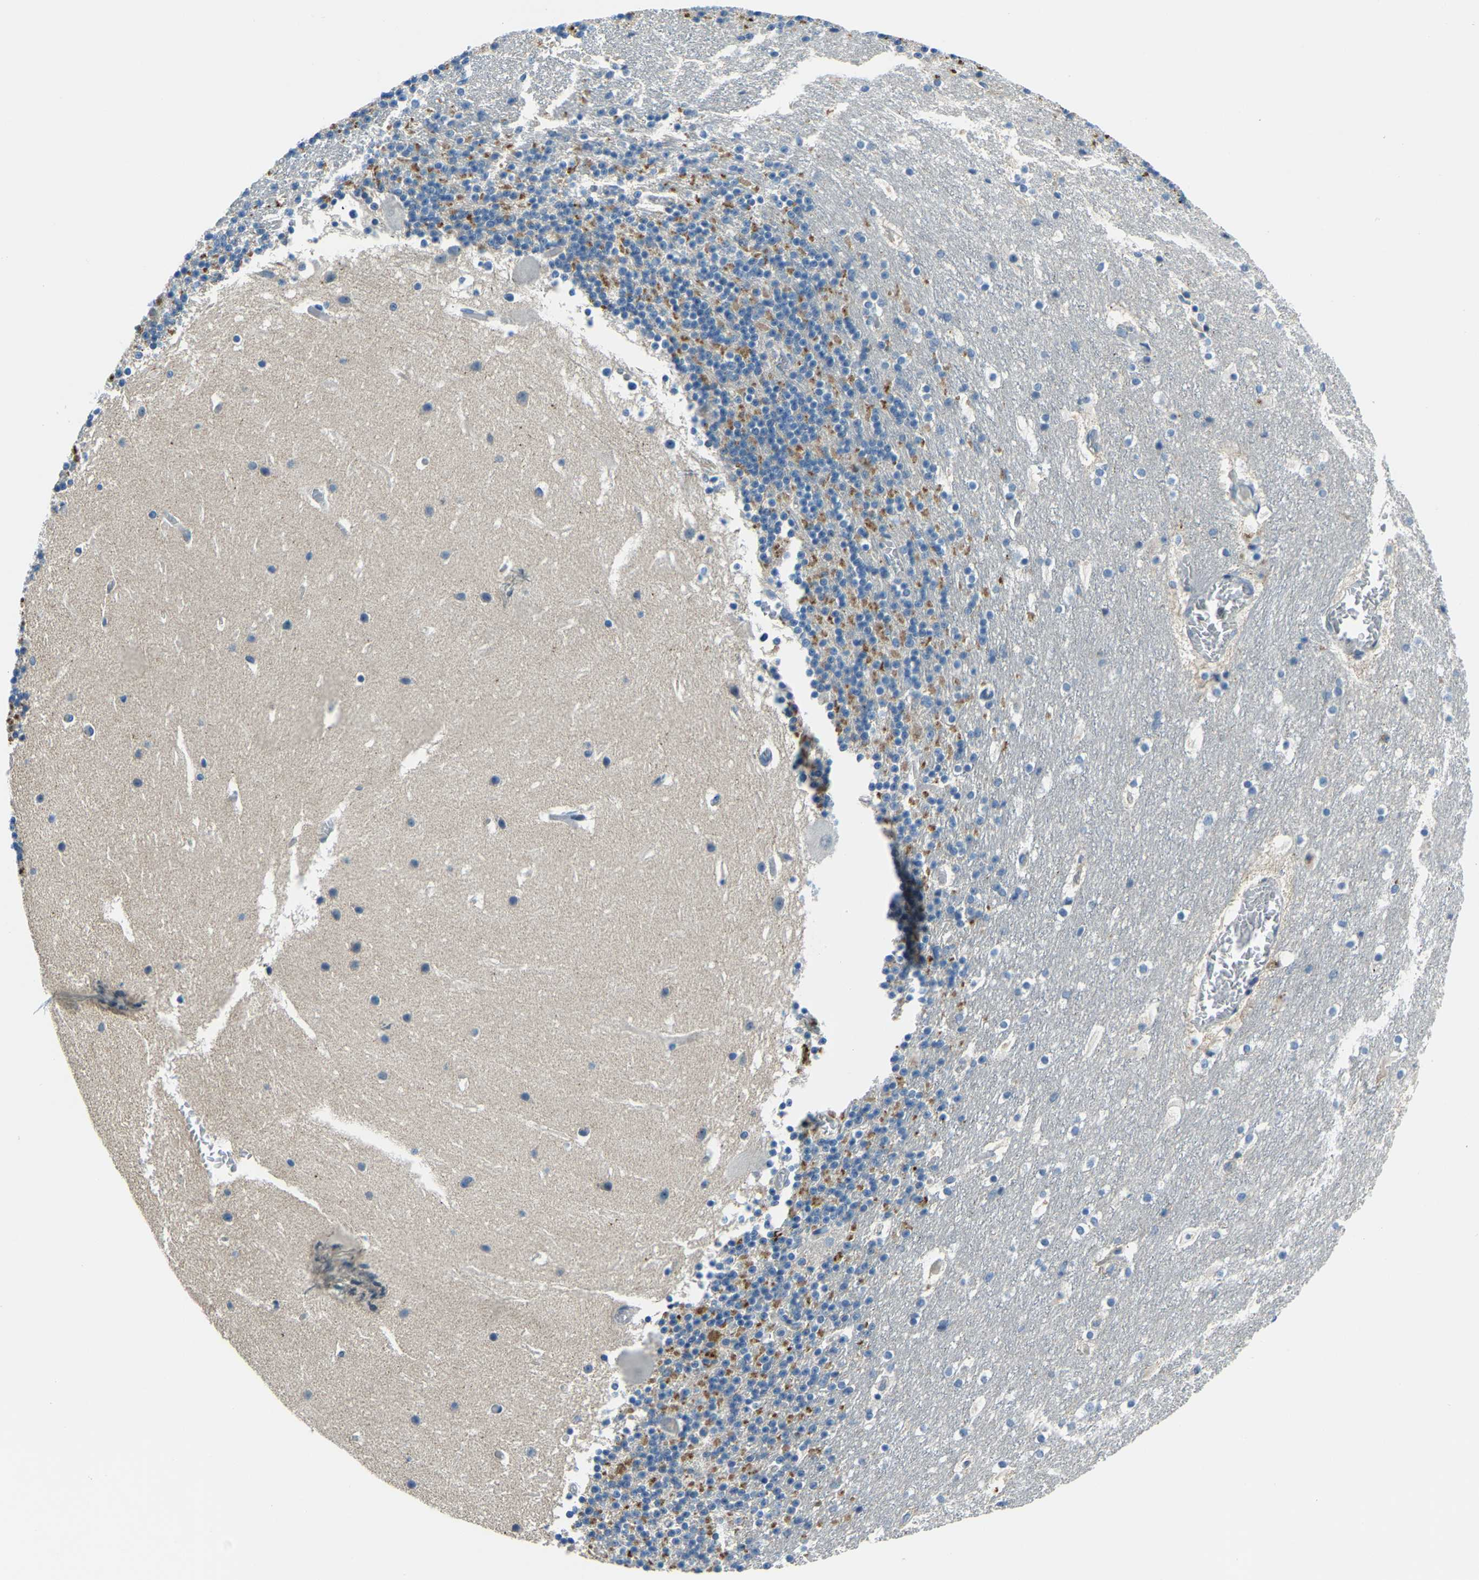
{"staining": {"intensity": "moderate", "quantity": "<25%", "location": "cytoplasmic/membranous"}, "tissue": "cerebellum", "cell_type": "Cells in granular layer", "image_type": "normal", "snomed": [{"axis": "morphology", "description": "Normal tissue, NOS"}, {"axis": "topography", "description": "Cerebellum"}], "caption": "IHC photomicrograph of unremarkable cerebellum: human cerebellum stained using immunohistochemistry (IHC) reveals low levels of moderate protein expression localized specifically in the cytoplasmic/membranous of cells in granular layer, appearing as a cytoplasmic/membranous brown color.", "gene": "RRP1", "patient": {"sex": "male", "age": 45}}